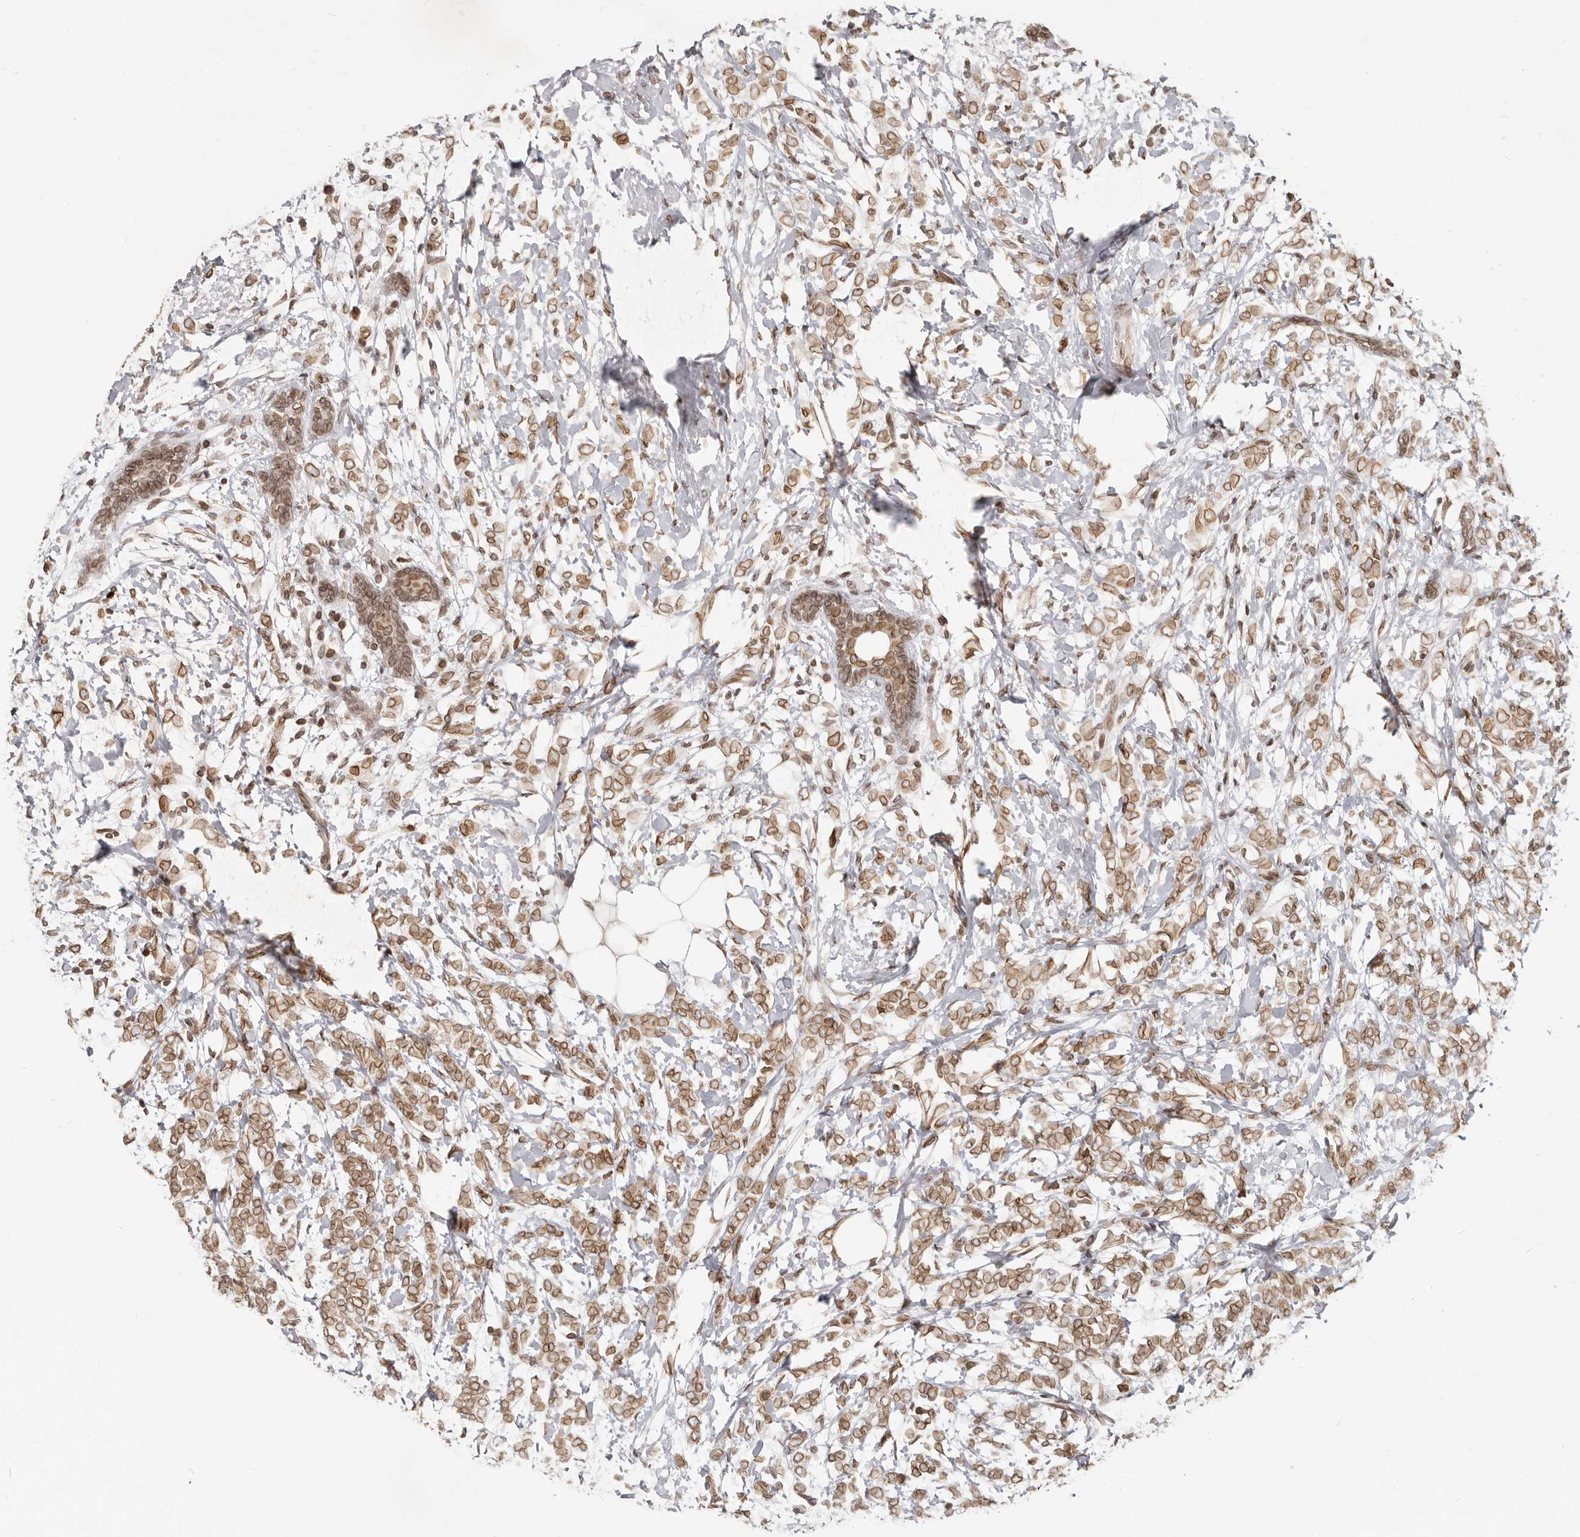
{"staining": {"intensity": "moderate", "quantity": ">75%", "location": "cytoplasmic/membranous,nuclear"}, "tissue": "breast cancer", "cell_type": "Tumor cells", "image_type": "cancer", "snomed": [{"axis": "morphology", "description": "Normal tissue, NOS"}, {"axis": "morphology", "description": "Lobular carcinoma"}, {"axis": "topography", "description": "Breast"}], "caption": "Immunohistochemistry (IHC) staining of breast cancer (lobular carcinoma), which reveals medium levels of moderate cytoplasmic/membranous and nuclear expression in about >75% of tumor cells indicating moderate cytoplasmic/membranous and nuclear protein staining. The staining was performed using DAB (brown) for protein detection and nuclei were counterstained in hematoxylin (blue).", "gene": "NUP153", "patient": {"sex": "female", "age": 47}}